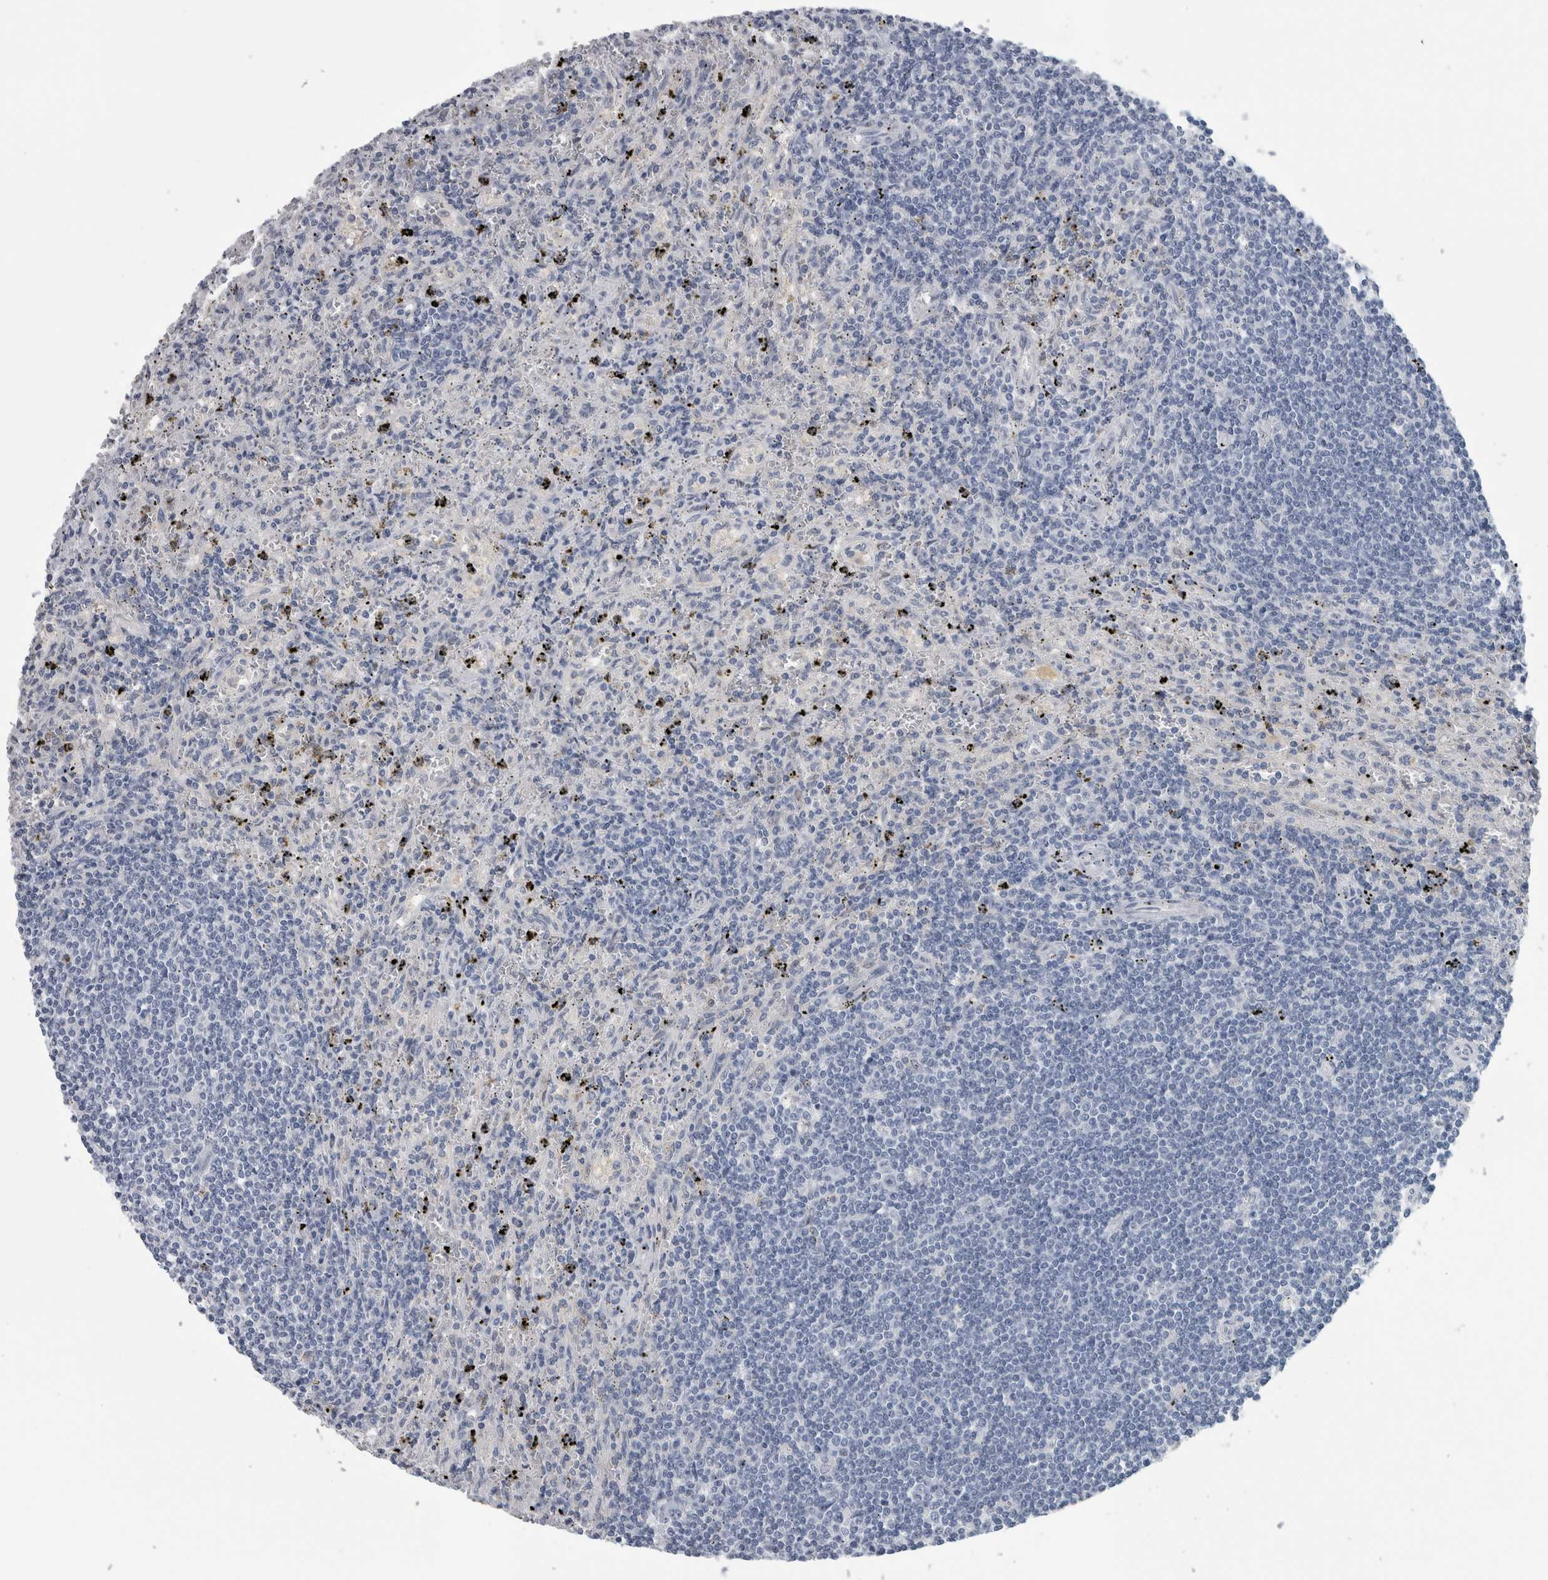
{"staining": {"intensity": "negative", "quantity": "none", "location": "none"}, "tissue": "lymphoma", "cell_type": "Tumor cells", "image_type": "cancer", "snomed": [{"axis": "morphology", "description": "Malignant lymphoma, non-Hodgkin's type, Low grade"}, {"axis": "topography", "description": "Spleen"}], "caption": "Malignant lymphoma, non-Hodgkin's type (low-grade) was stained to show a protein in brown. There is no significant expression in tumor cells.", "gene": "NAPRT", "patient": {"sex": "male", "age": 76}}